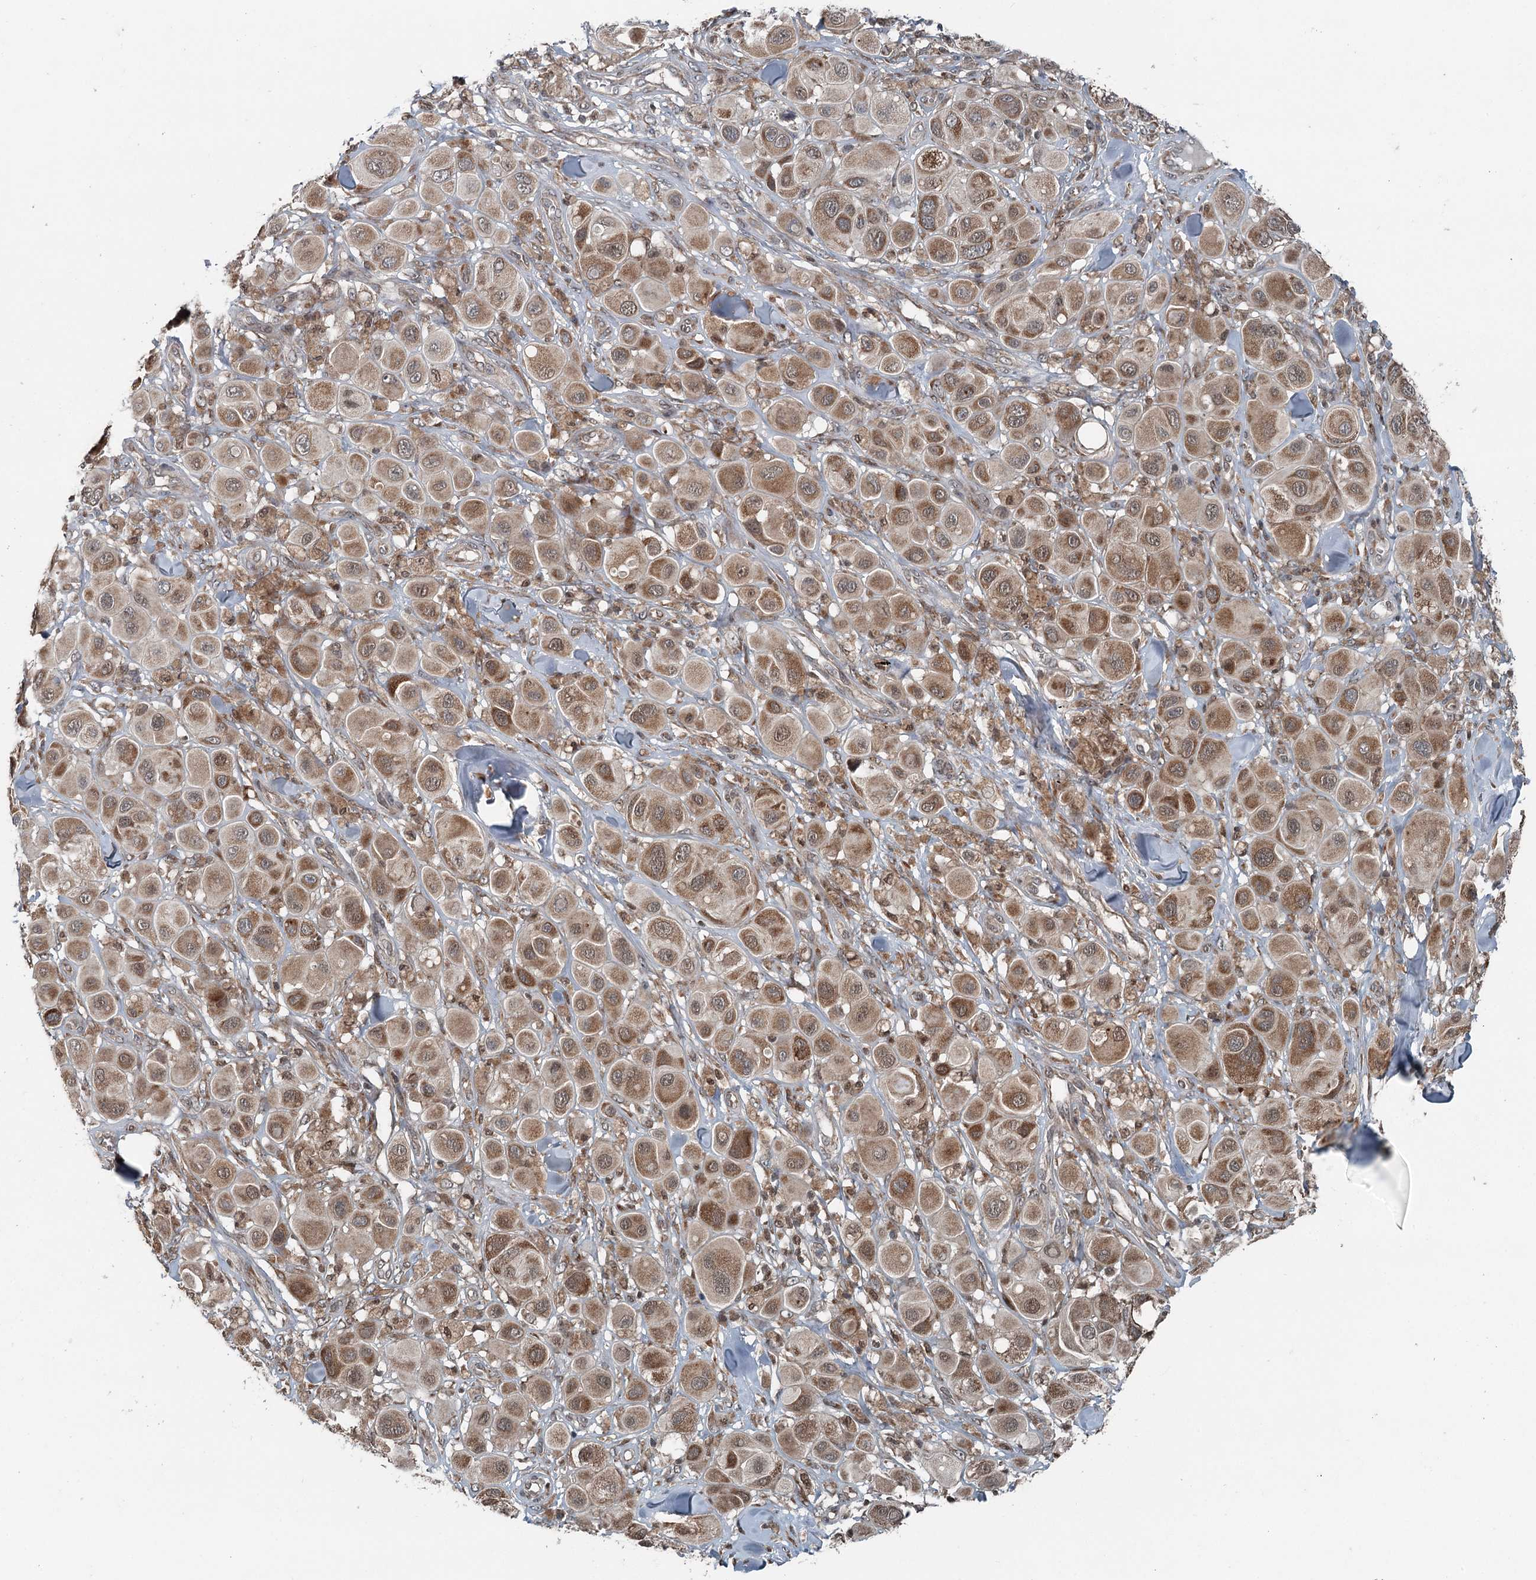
{"staining": {"intensity": "moderate", "quantity": ">75%", "location": "cytoplasmic/membranous"}, "tissue": "melanoma", "cell_type": "Tumor cells", "image_type": "cancer", "snomed": [{"axis": "morphology", "description": "Malignant melanoma, Metastatic site"}, {"axis": "topography", "description": "Skin"}], "caption": "This histopathology image reveals IHC staining of malignant melanoma (metastatic site), with medium moderate cytoplasmic/membranous positivity in about >75% of tumor cells.", "gene": "WAPL", "patient": {"sex": "male", "age": 41}}